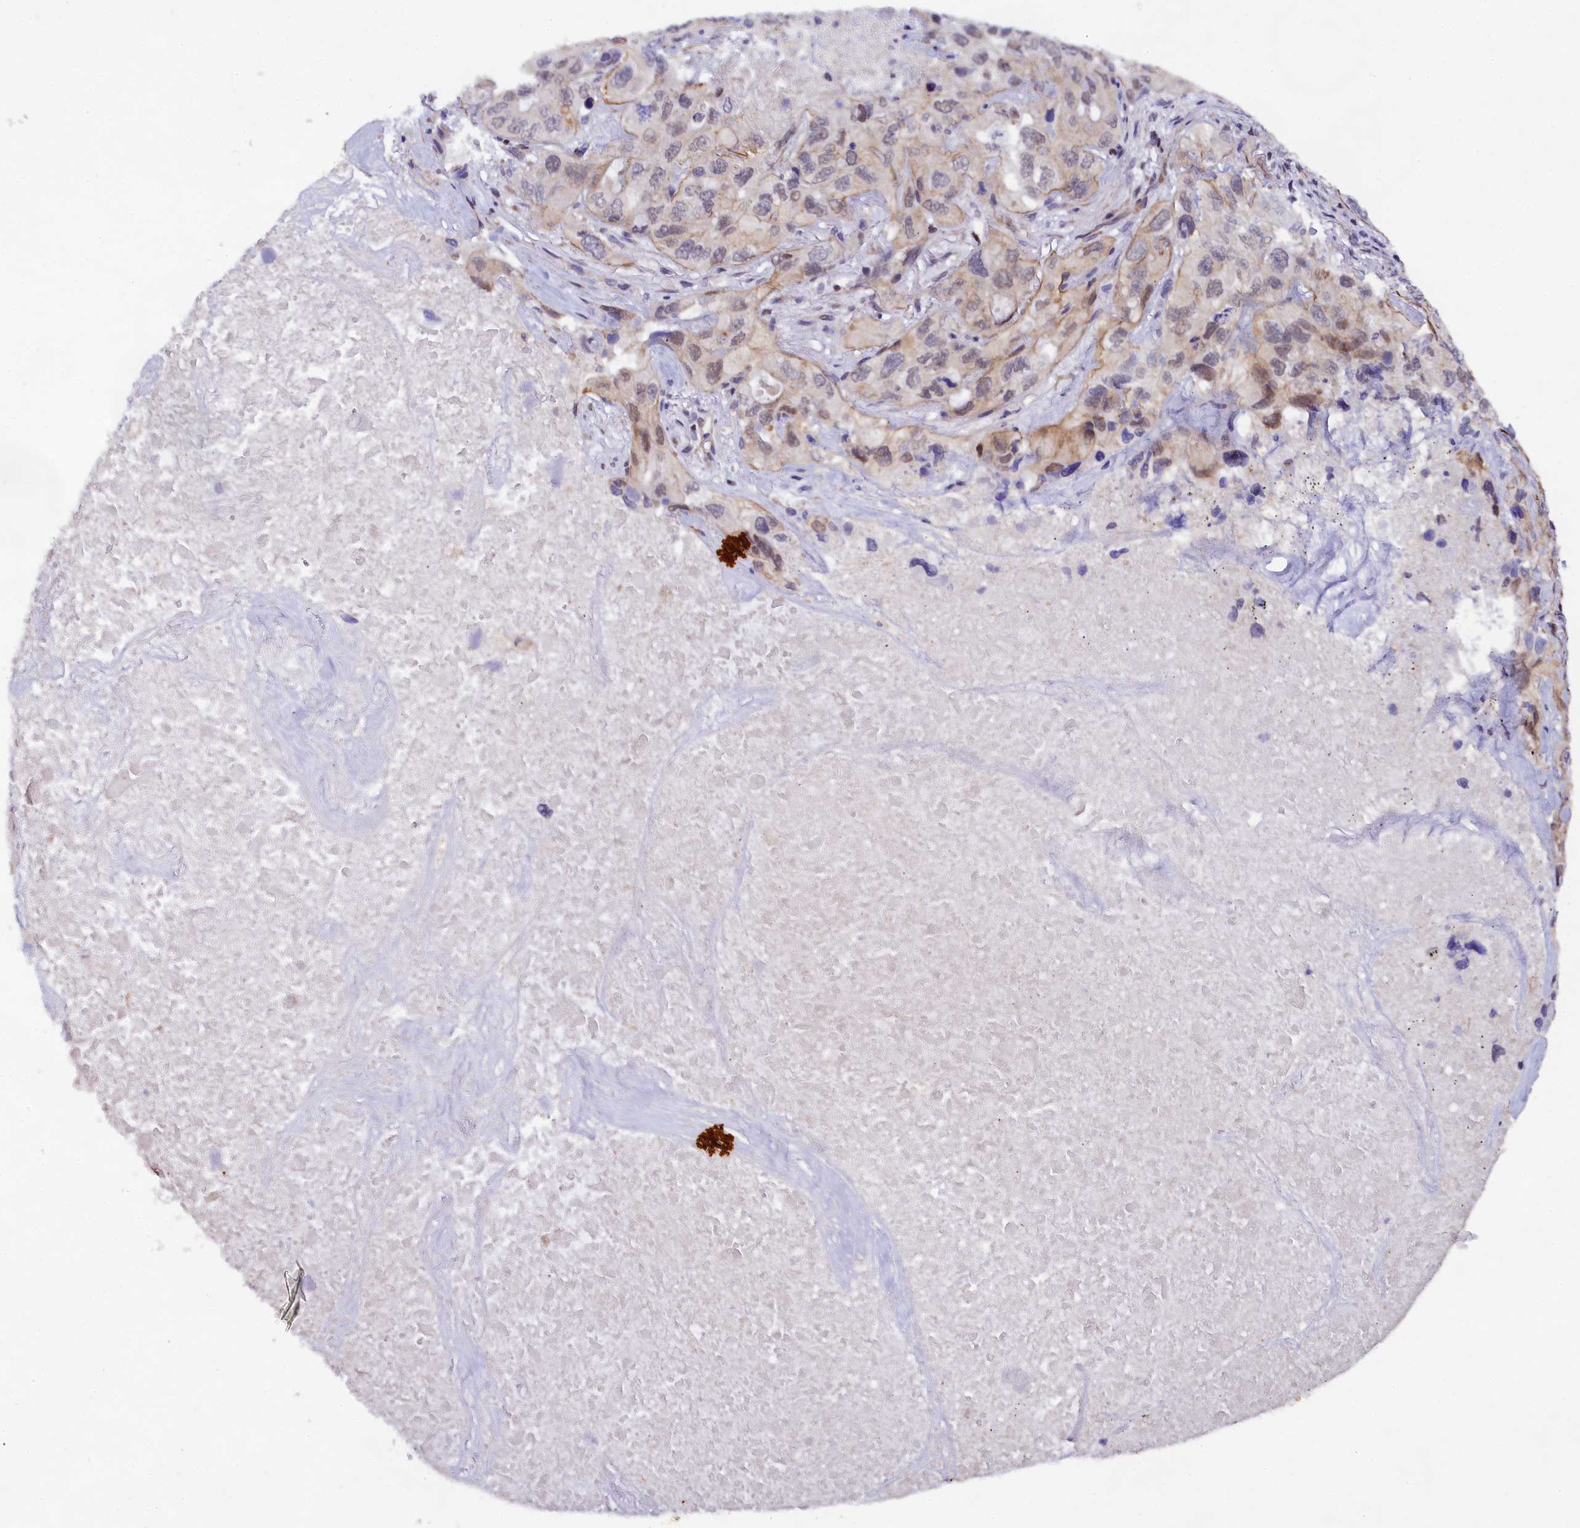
{"staining": {"intensity": "weak", "quantity": "<25%", "location": "nuclear"}, "tissue": "lung cancer", "cell_type": "Tumor cells", "image_type": "cancer", "snomed": [{"axis": "morphology", "description": "Squamous cell carcinoma, NOS"}, {"axis": "topography", "description": "Lung"}], "caption": "Tumor cells are negative for protein expression in human lung cancer (squamous cell carcinoma).", "gene": "SP4", "patient": {"sex": "female", "age": 73}}